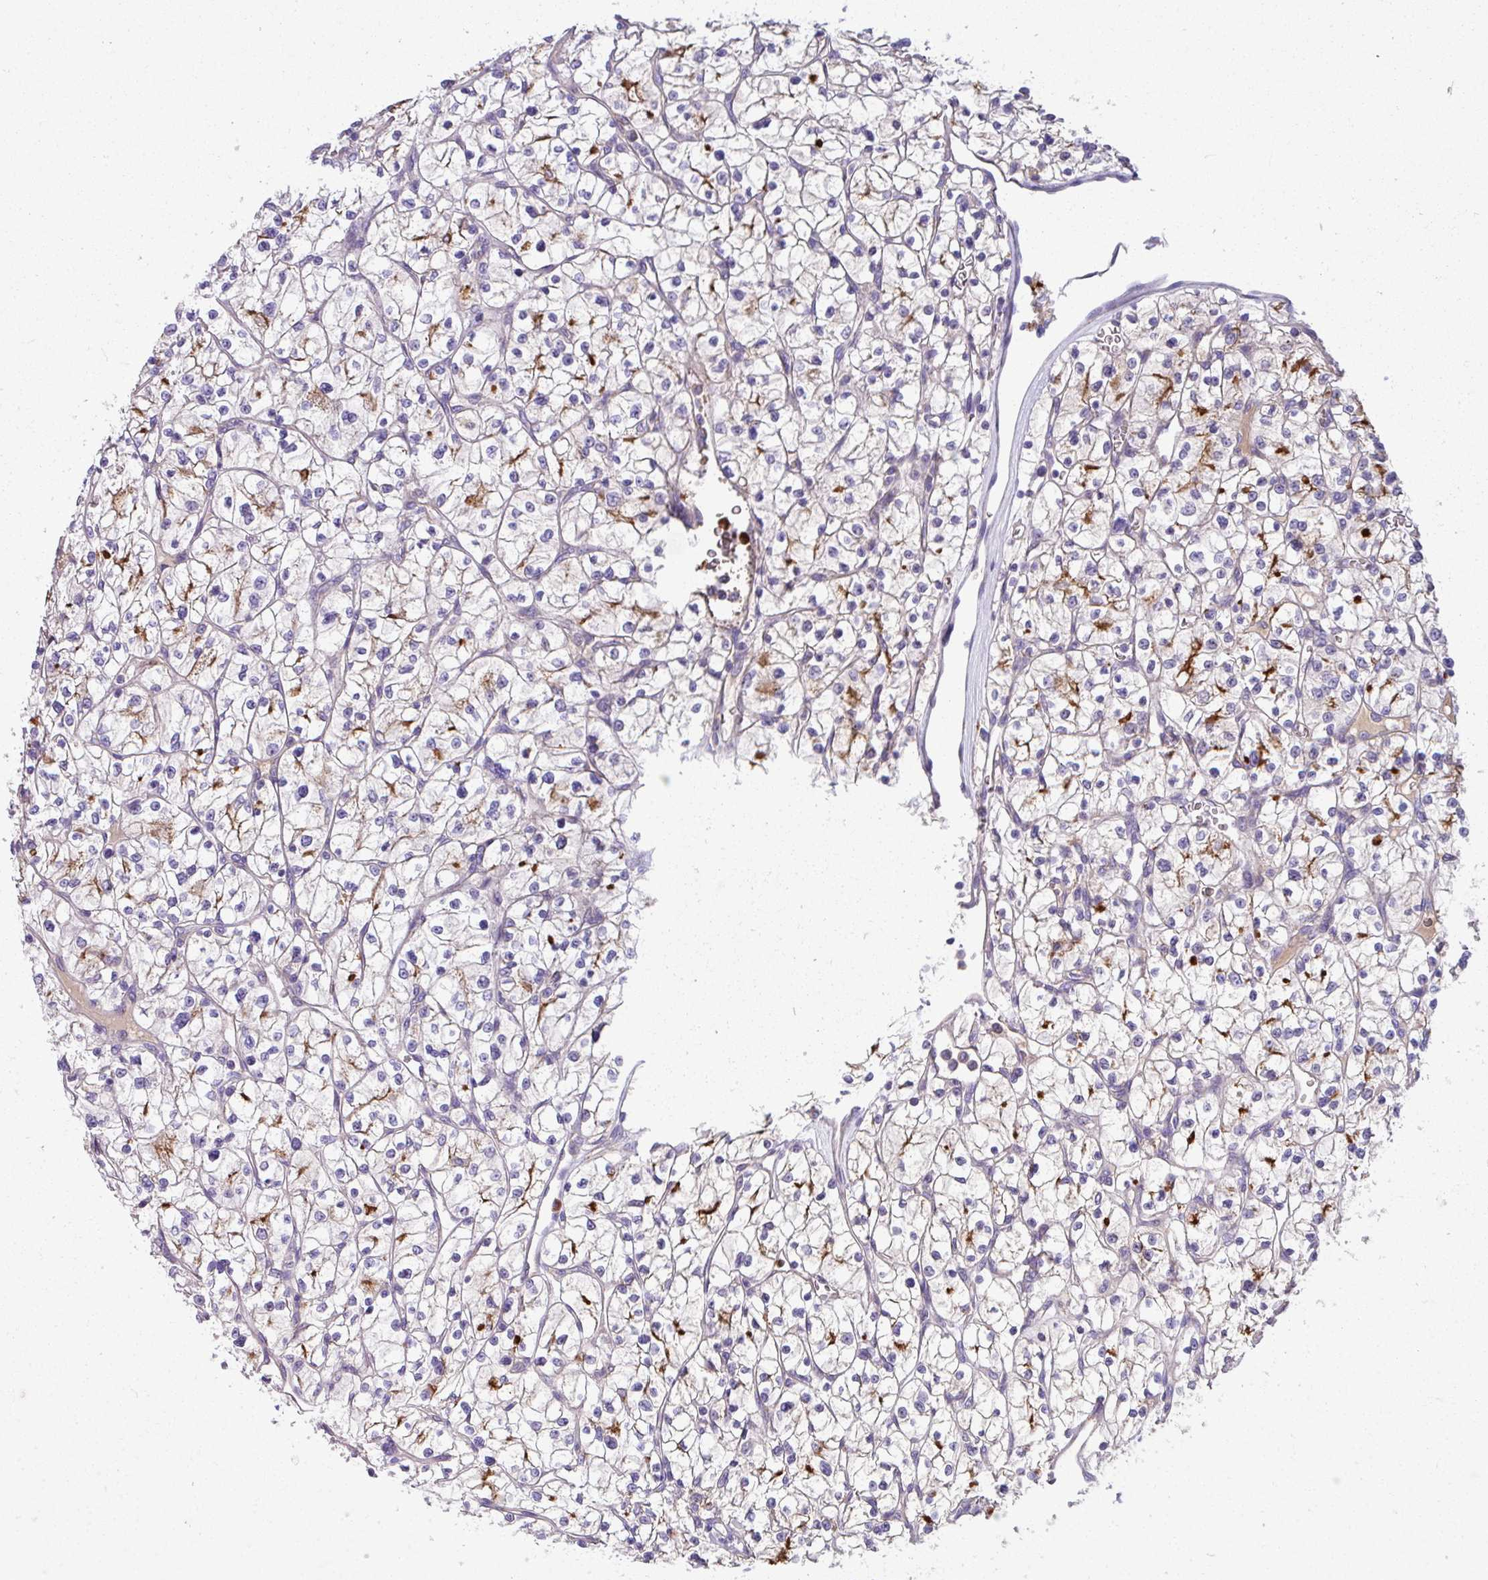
{"staining": {"intensity": "strong", "quantity": "<25%", "location": "cytoplasmic/membranous"}, "tissue": "renal cancer", "cell_type": "Tumor cells", "image_type": "cancer", "snomed": [{"axis": "morphology", "description": "Adenocarcinoma, NOS"}, {"axis": "topography", "description": "Kidney"}], "caption": "Strong cytoplasmic/membranous positivity is present in approximately <25% of tumor cells in renal cancer.", "gene": "CRISP3", "patient": {"sex": "female", "age": 64}}